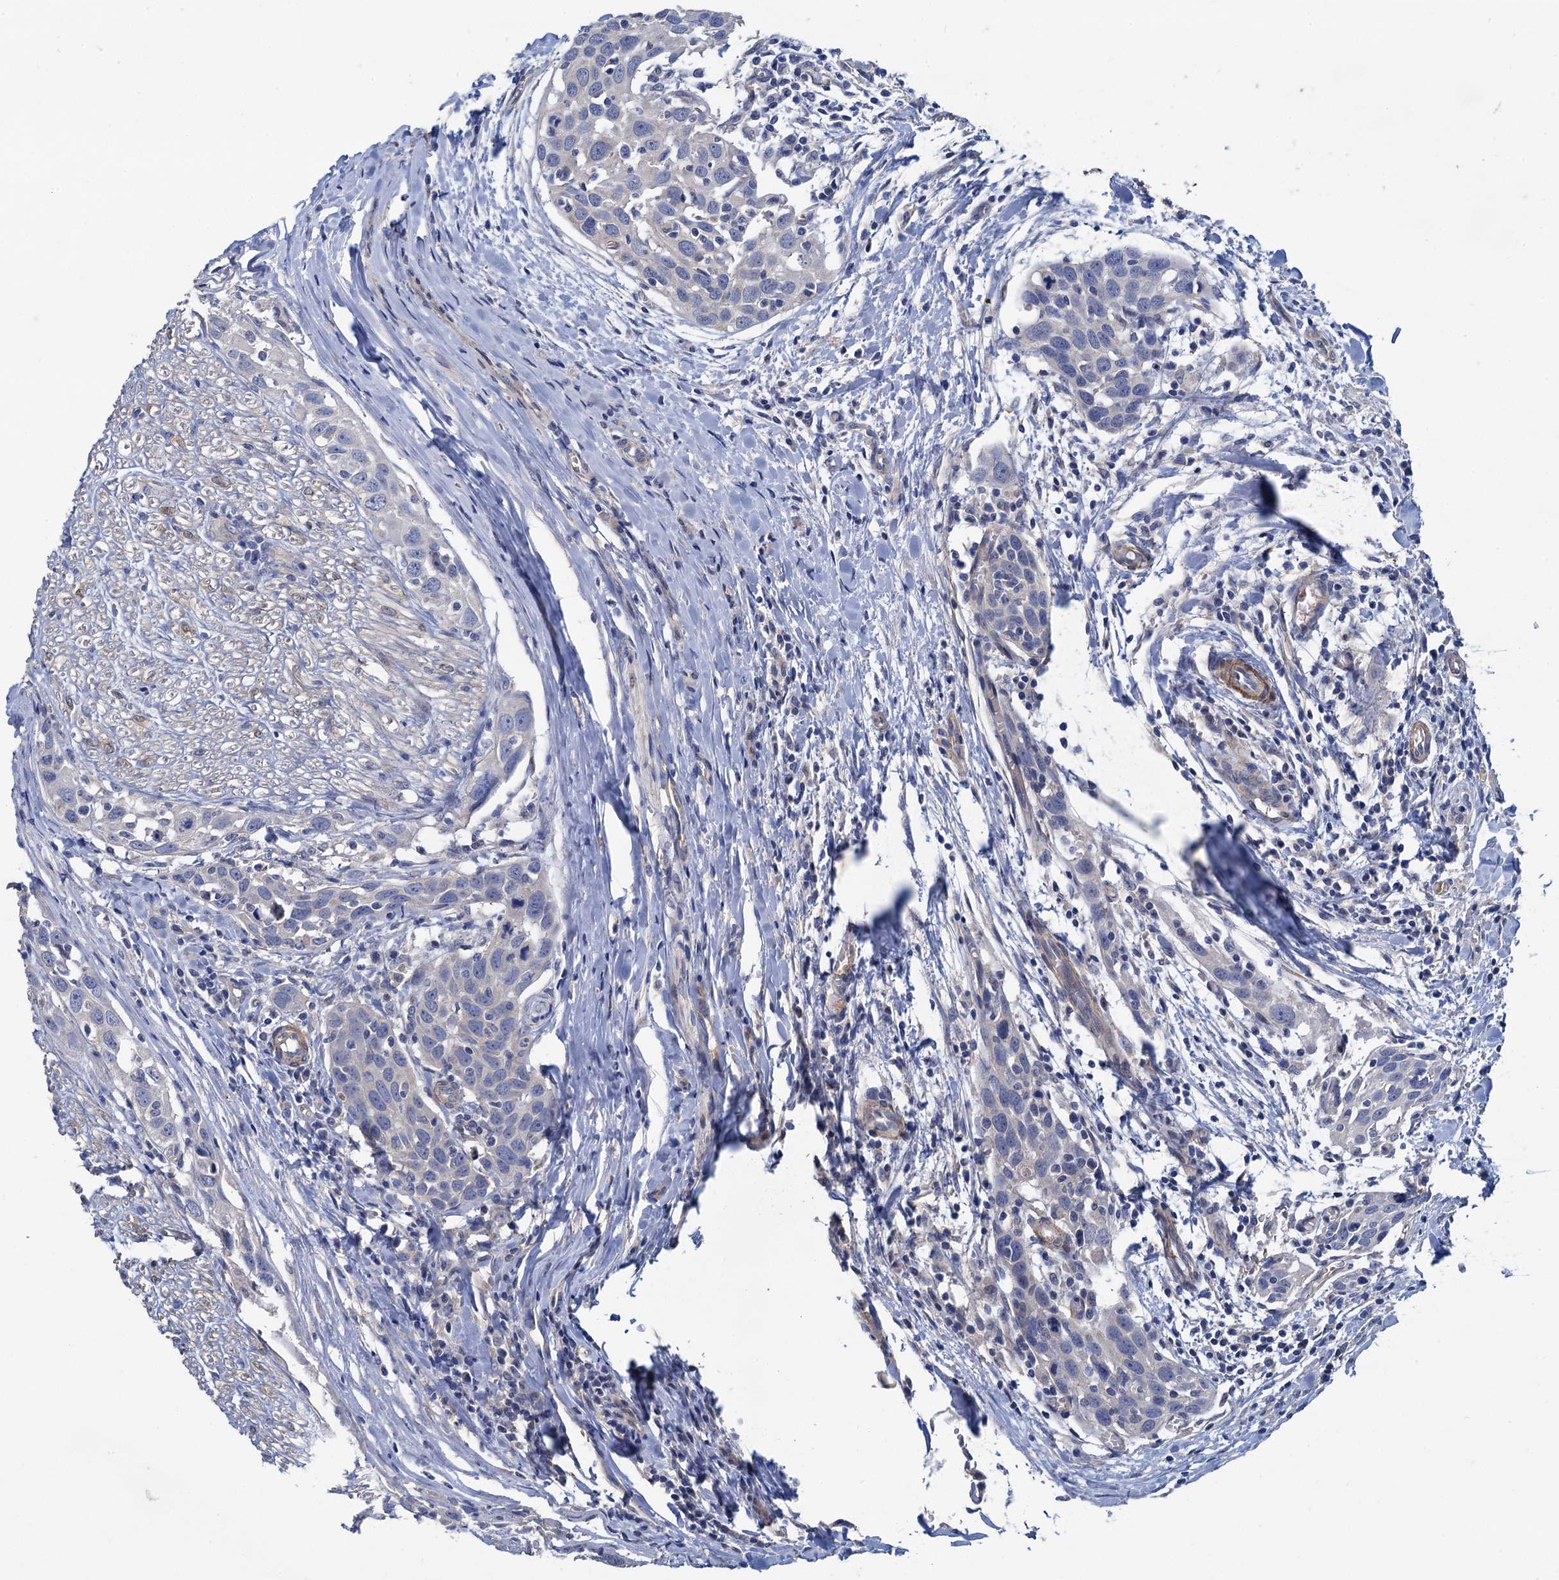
{"staining": {"intensity": "negative", "quantity": "none", "location": "none"}, "tissue": "head and neck cancer", "cell_type": "Tumor cells", "image_type": "cancer", "snomed": [{"axis": "morphology", "description": "Squamous cell carcinoma, NOS"}, {"axis": "topography", "description": "Oral tissue"}, {"axis": "topography", "description": "Head-Neck"}], "caption": "An immunohistochemistry (IHC) image of head and neck squamous cell carcinoma is shown. There is no staining in tumor cells of head and neck squamous cell carcinoma.", "gene": "SMCO3", "patient": {"sex": "female", "age": 50}}